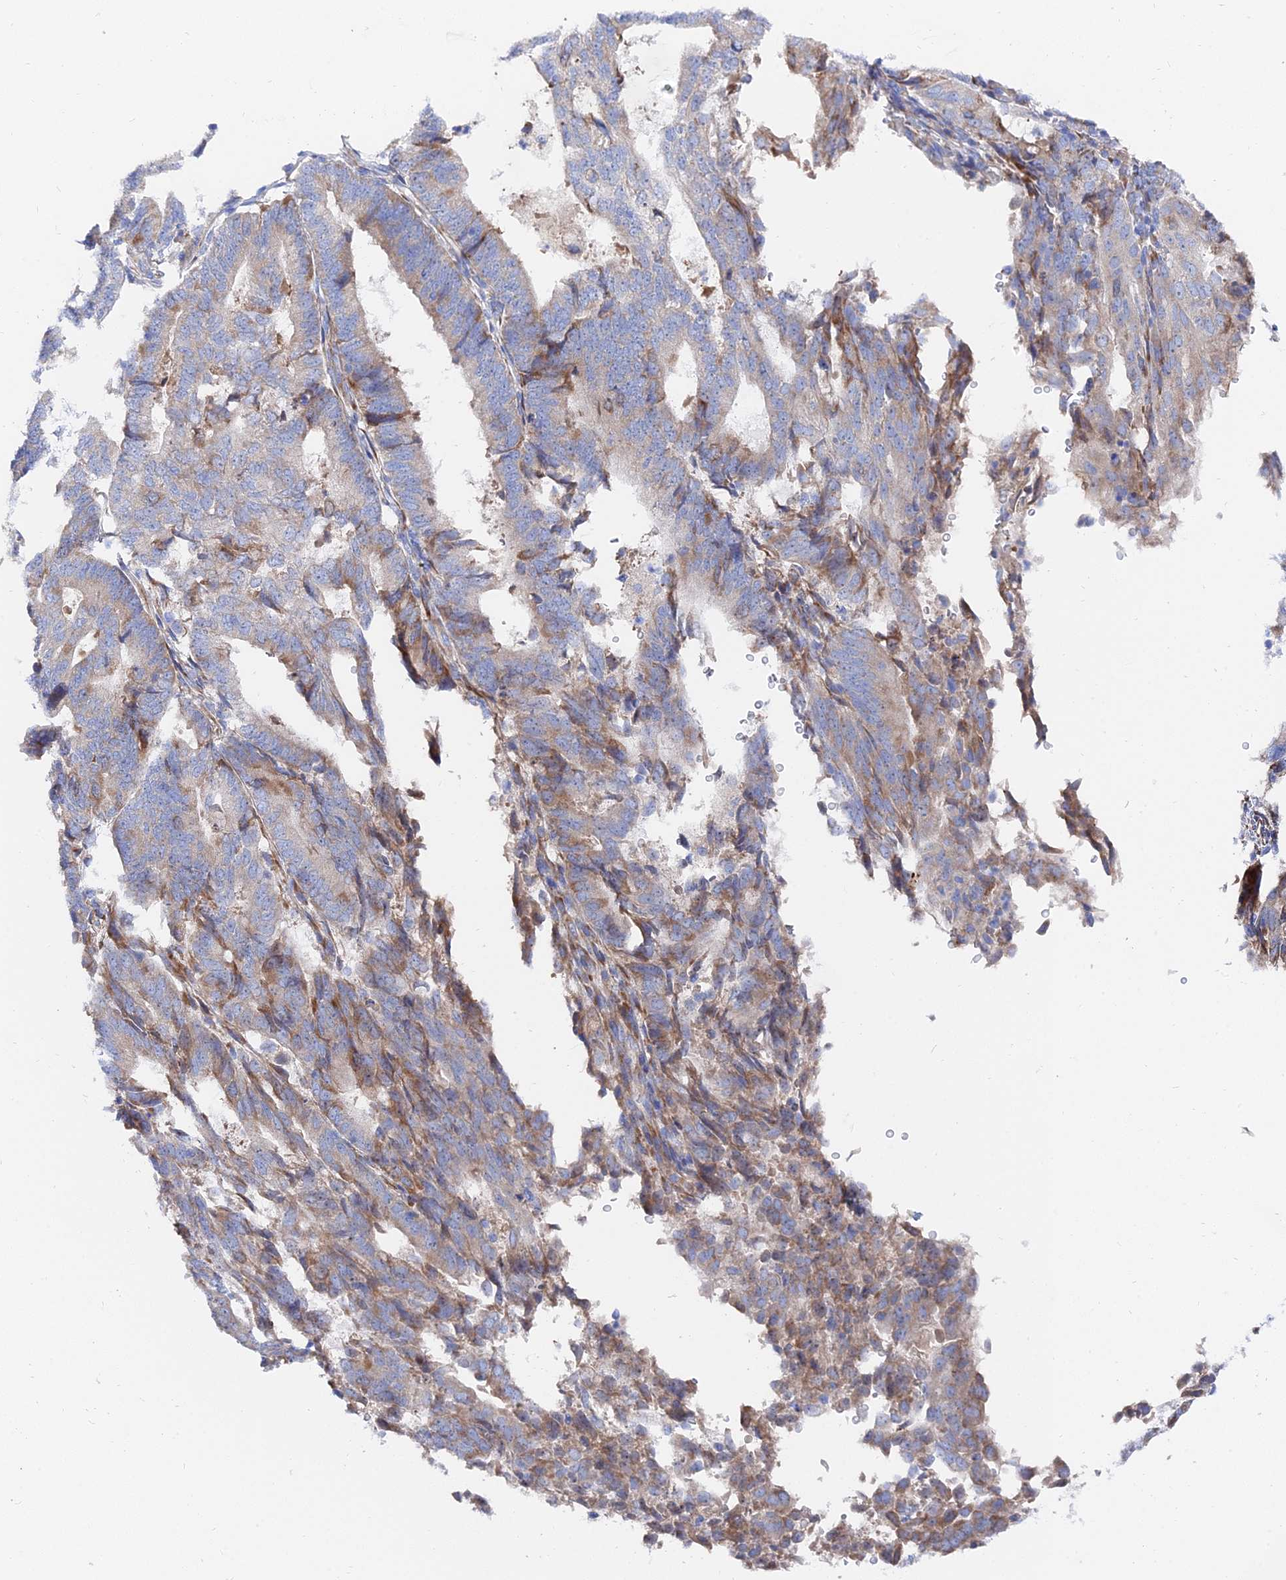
{"staining": {"intensity": "weak", "quantity": "25%-75%", "location": "cytoplasmic/membranous"}, "tissue": "endometrial cancer", "cell_type": "Tumor cells", "image_type": "cancer", "snomed": [{"axis": "morphology", "description": "Adenocarcinoma, NOS"}, {"axis": "topography", "description": "Endometrium"}], "caption": "Immunohistochemical staining of adenocarcinoma (endometrial) displays weak cytoplasmic/membranous protein staining in approximately 25%-75% of tumor cells.", "gene": "PTTG1", "patient": {"sex": "female", "age": 70}}